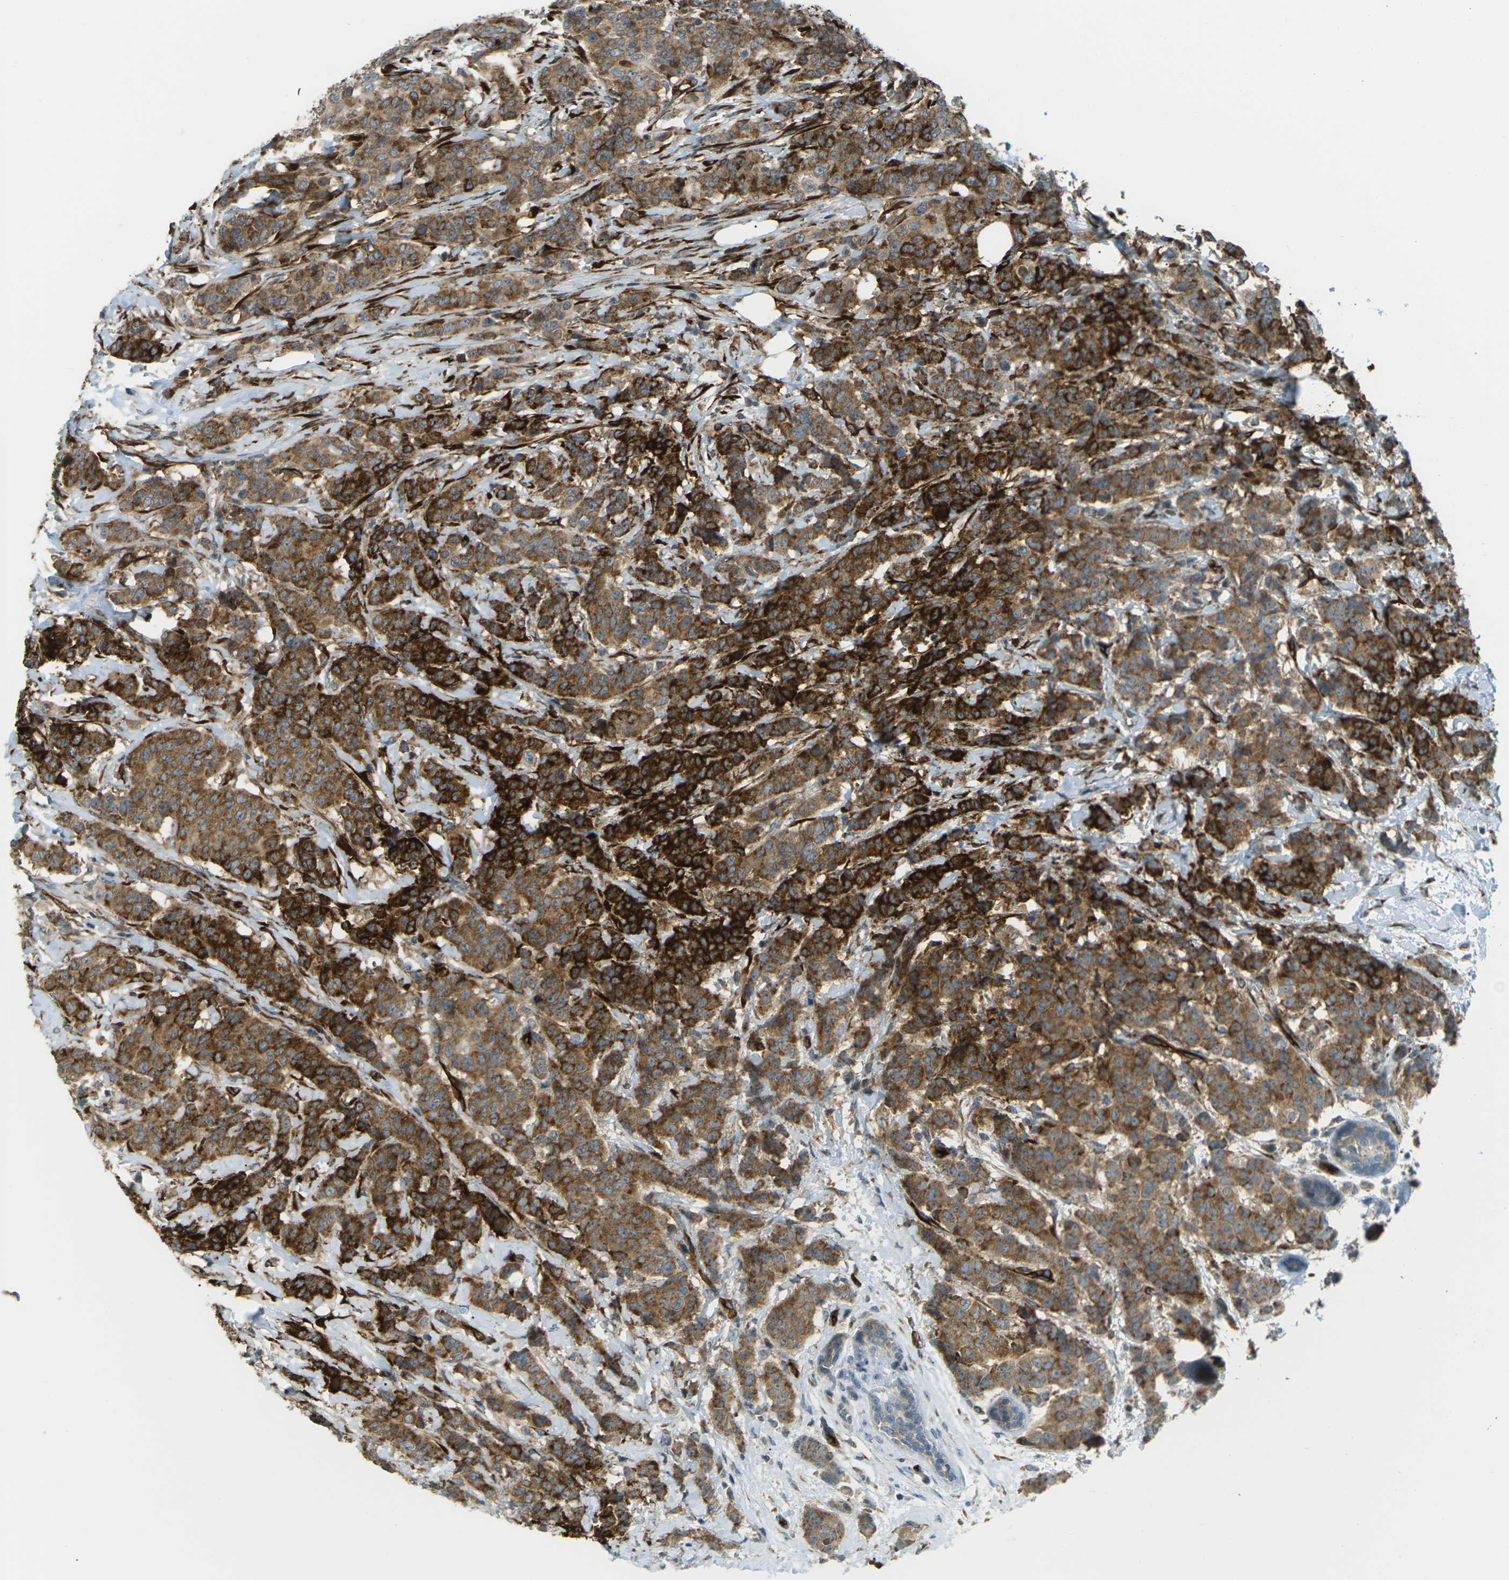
{"staining": {"intensity": "strong", "quantity": ">75%", "location": "cytoplasmic/membranous"}, "tissue": "breast cancer", "cell_type": "Tumor cells", "image_type": "cancer", "snomed": [{"axis": "morphology", "description": "Normal tissue, NOS"}, {"axis": "morphology", "description": "Duct carcinoma"}, {"axis": "topography", "description": "Breast"}], "caption": "Immunohistochemistry (IHC) staining of breast cancer (invasive ductal carcinoma), which shows high levels of strong cytoplasmic/membranous staining in about >75% of tumor cells indicating strong cytoplasmic/membranous protein positivity. The staining was performed using DAB (3,3'-diaminobenzidine) (brown) for protein detection and nuclei were counterstained in hematoxylin (blue).", "gene": "S1PR1", "patient": {"sex": "female", "age": 40}}